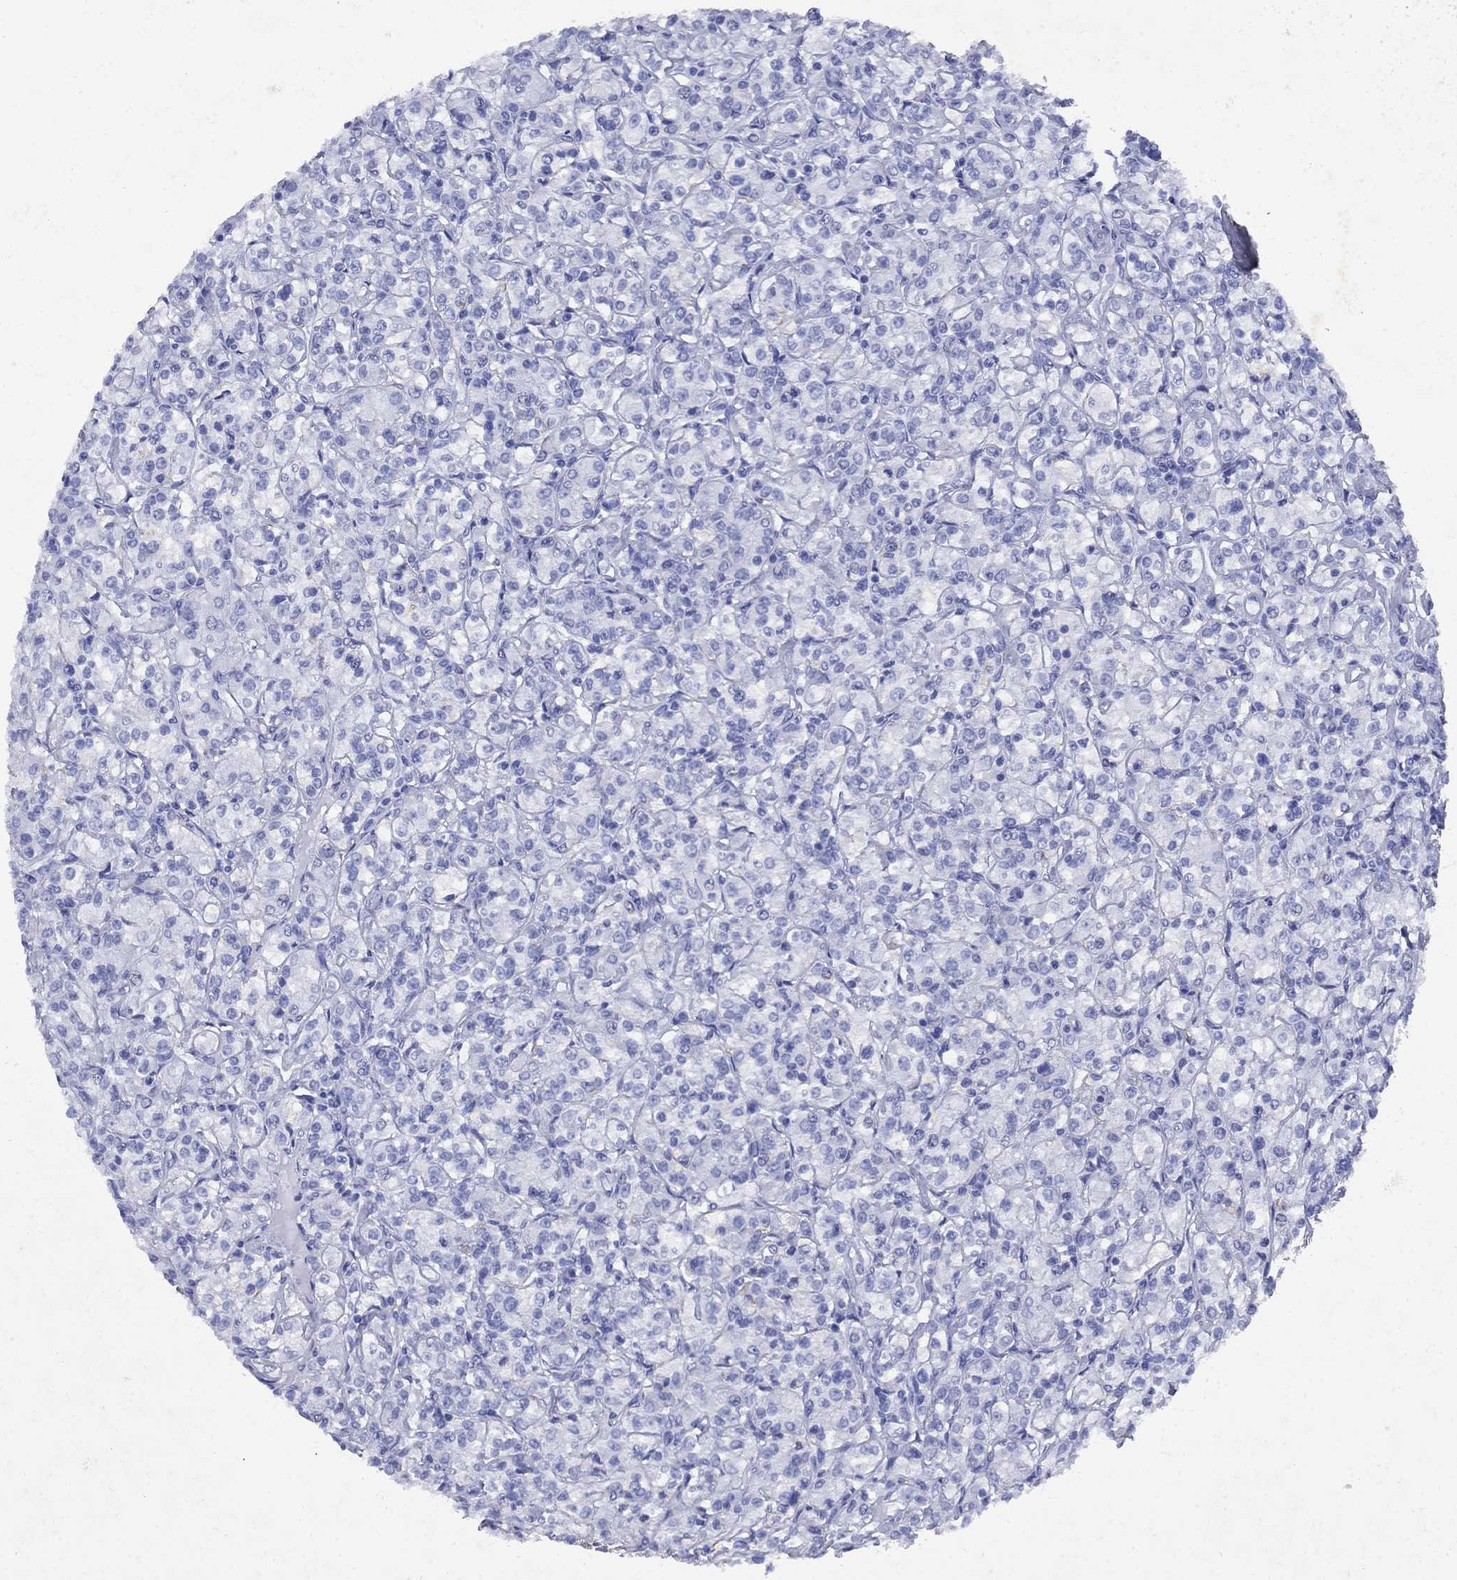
{"staining": {"intensity": "negative", "quantity": "none", "location": "none"}, "tissue": "renal cancer", "cell_type": "Tumor cells", "image_type": "cancer", "snomed": [{"axis": "morphology", "description": "Adenocarcinoma, NOS"}, {"axis": "topography", "description": "Kidney"}], "caption": "This is an IHC histopathology image of renal adenocarcinoma. There is no staining in tumor cells.", "gene": "CD1A", "patient": {"sex": "male", "age": 77}}